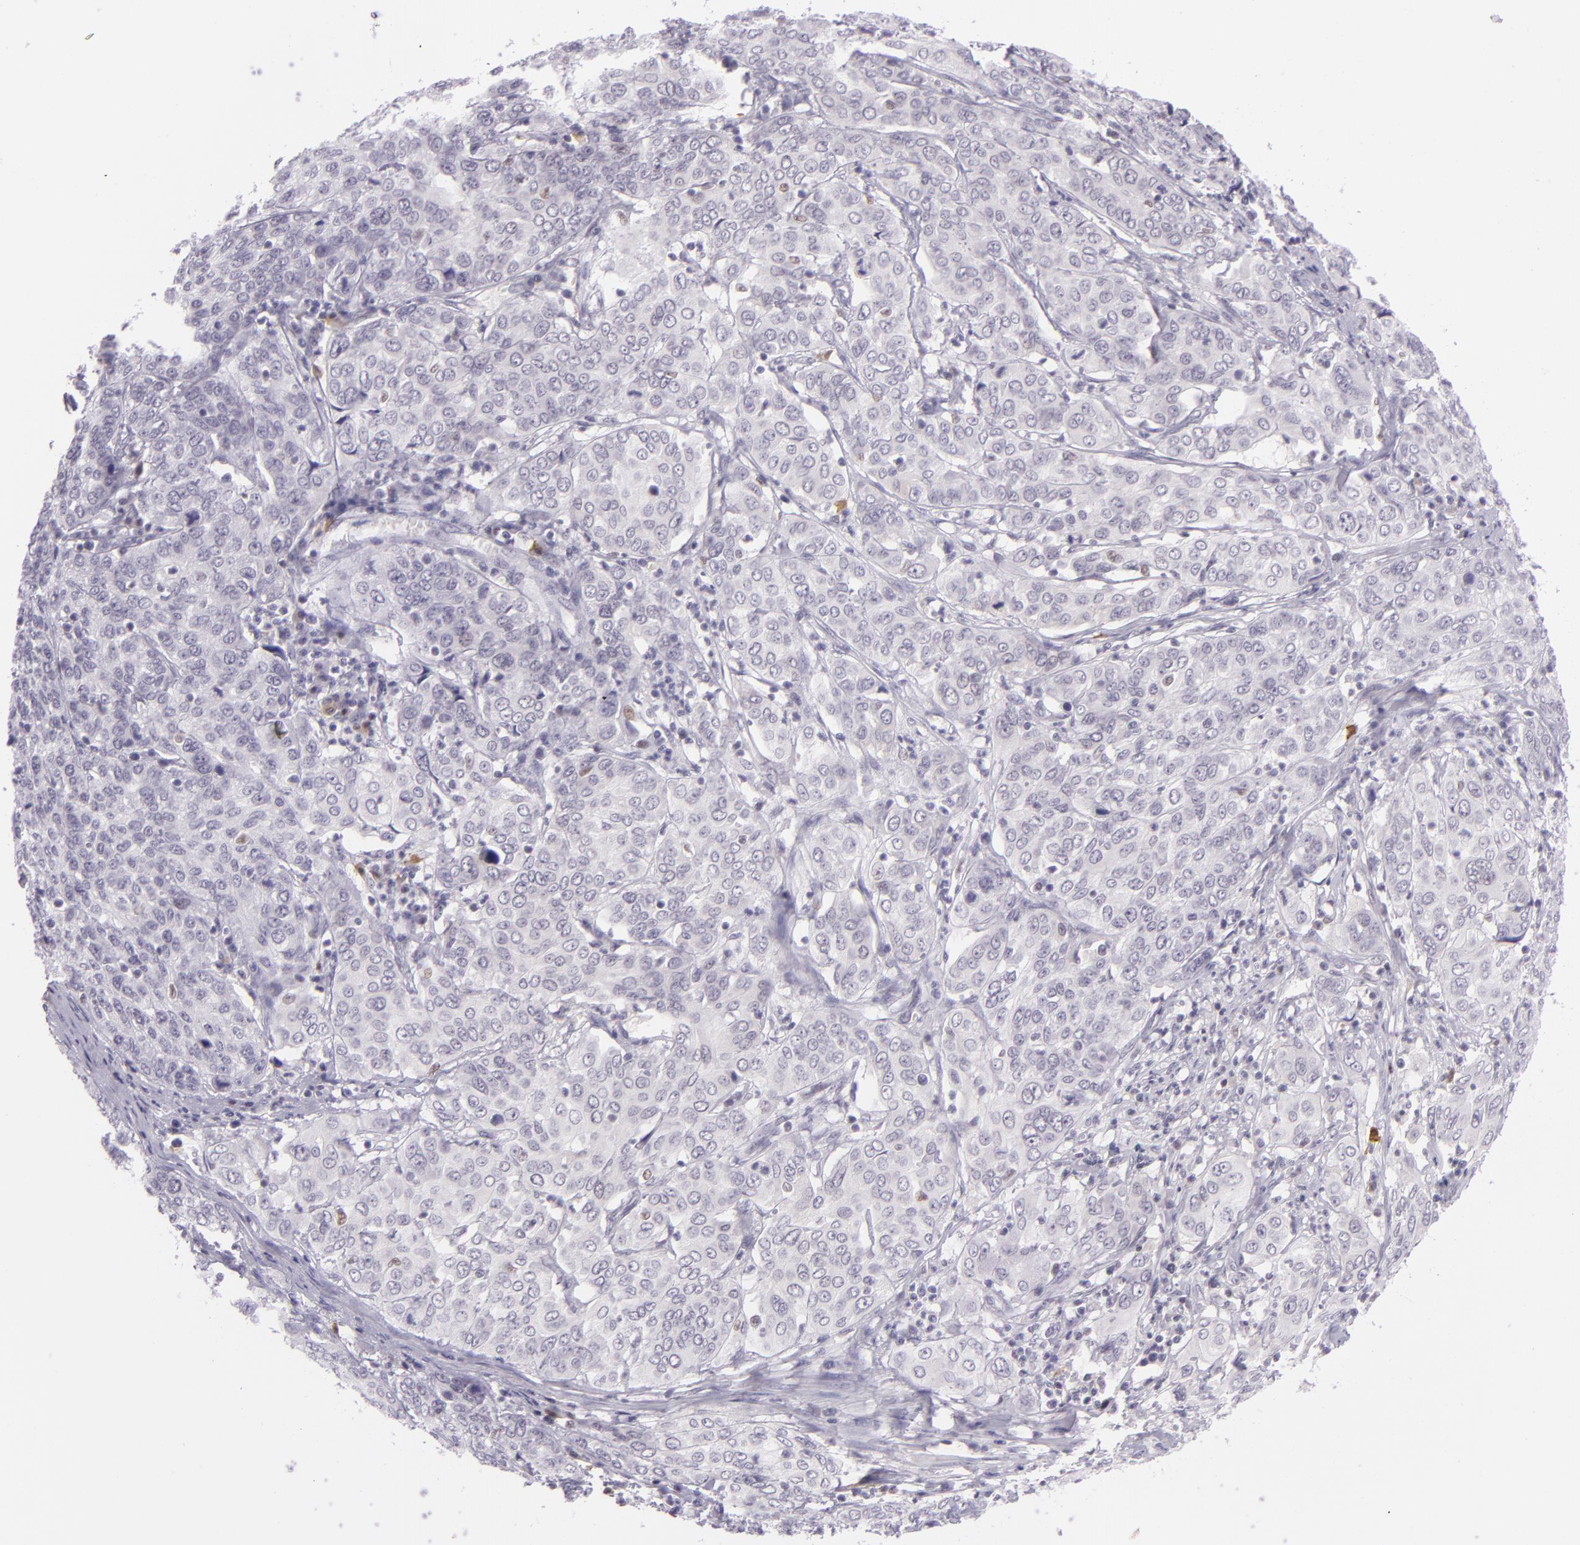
{"staining": {"intensity": "negative", "quantity": "none", "location": "none"}, "tissue": "cervical cancer", "cell_type": "Tumor cells", "image_type": "cancer", "snomed": [{"axis": "morphology", "description": "Squamous cell carcinoma, NOS"}, {"axis": "topography", "description": "Cervix"}], "caption": "Protein analysis of cervical cancer shows no significant expression in tumor cells.", "gene": "CHEK2", "patient": {"sex": "female", "age": 38}}